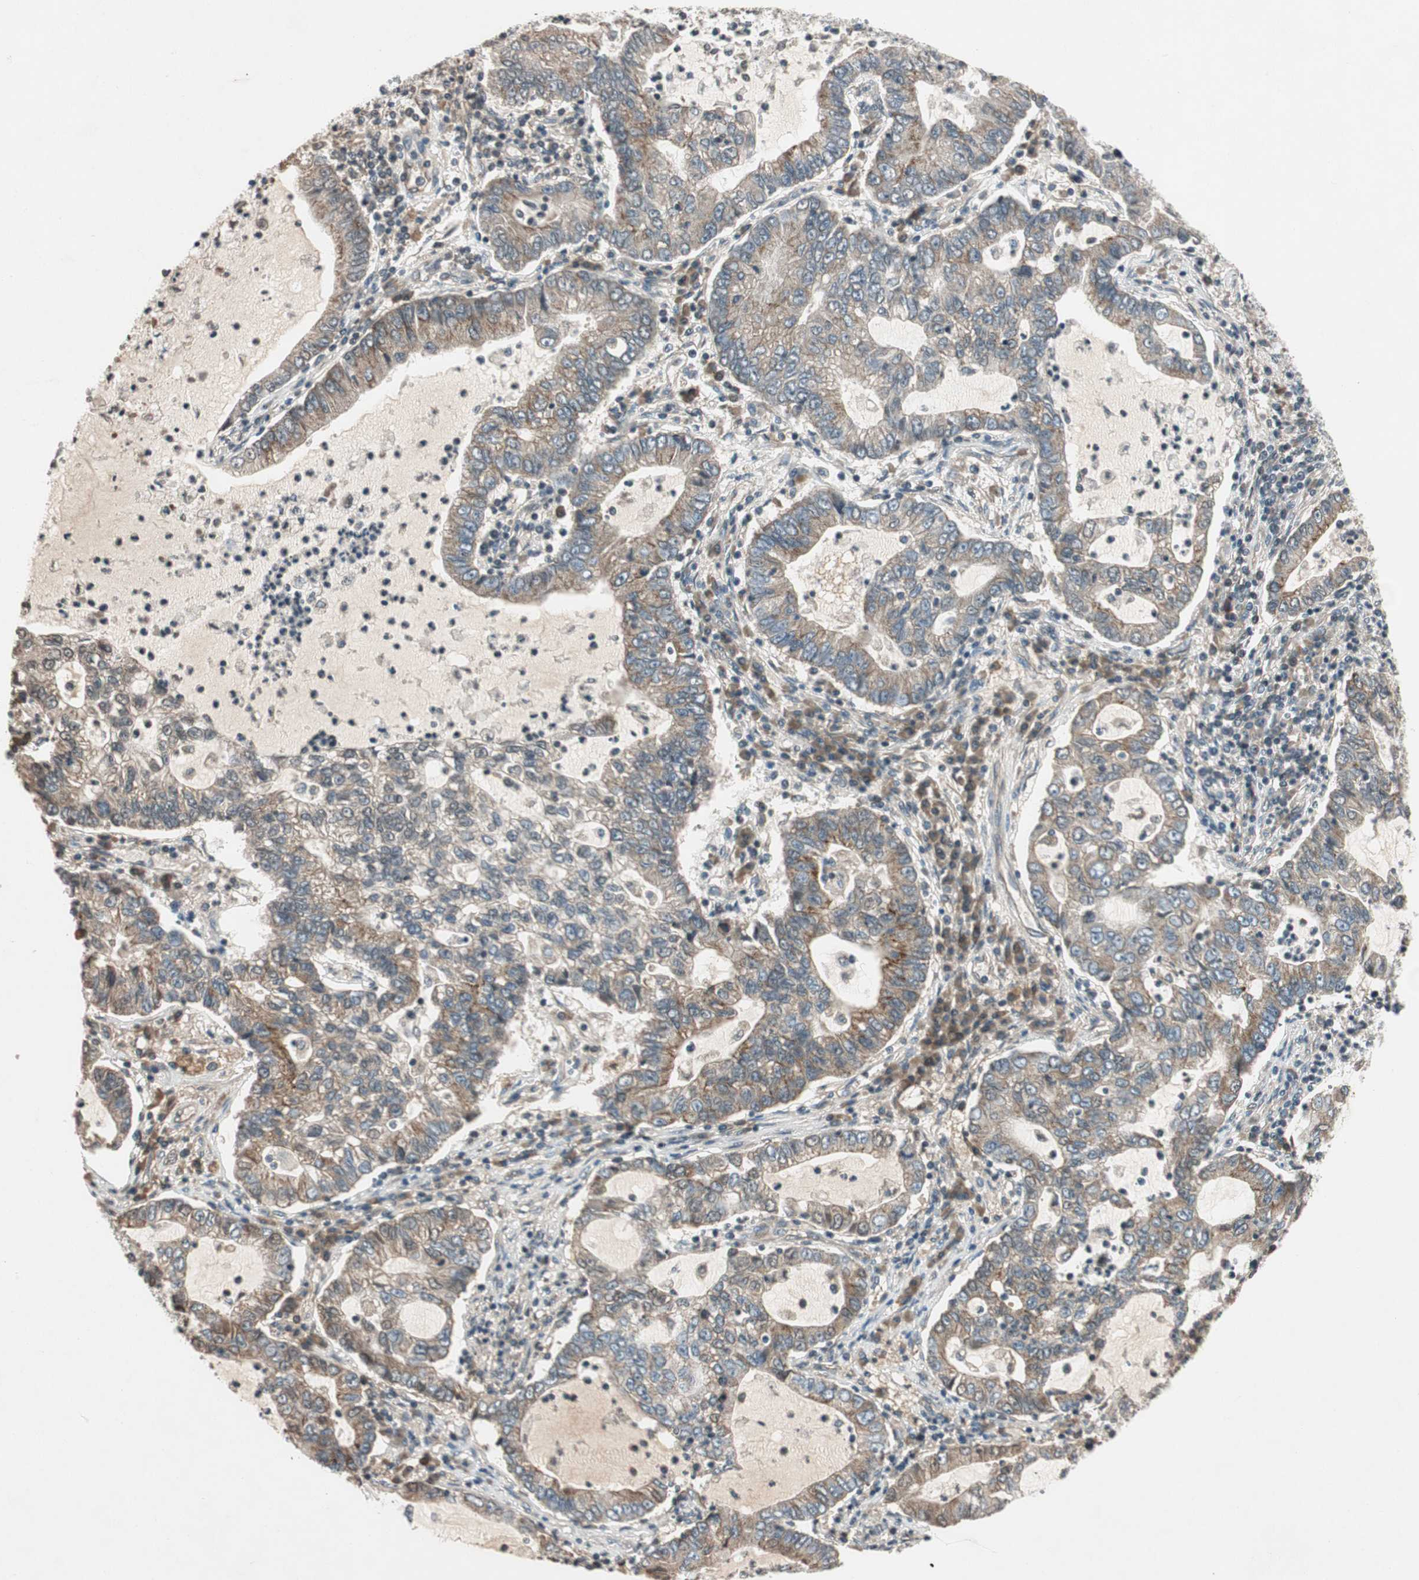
{"staining": {"intensity": "moderate", "quantity": ">75%", "location": "cytoplasmic/membranous"}, "tissue": "lung cancer", "cell_type": "Tumor cells", "image_type": "cancer", "snomed": [{"axis": "morphology", "description": "Adenocarcinoma, NOS"}, {"axis": "topography", "description": "Lung"}], "caption": "Lung adenocarcinoma tissue demonstrates moderate cytoplasmic/membranous expression in about >75% of tumor cells", "gene": "GCLM", "patient": {"sex": "female", "age": 51}}